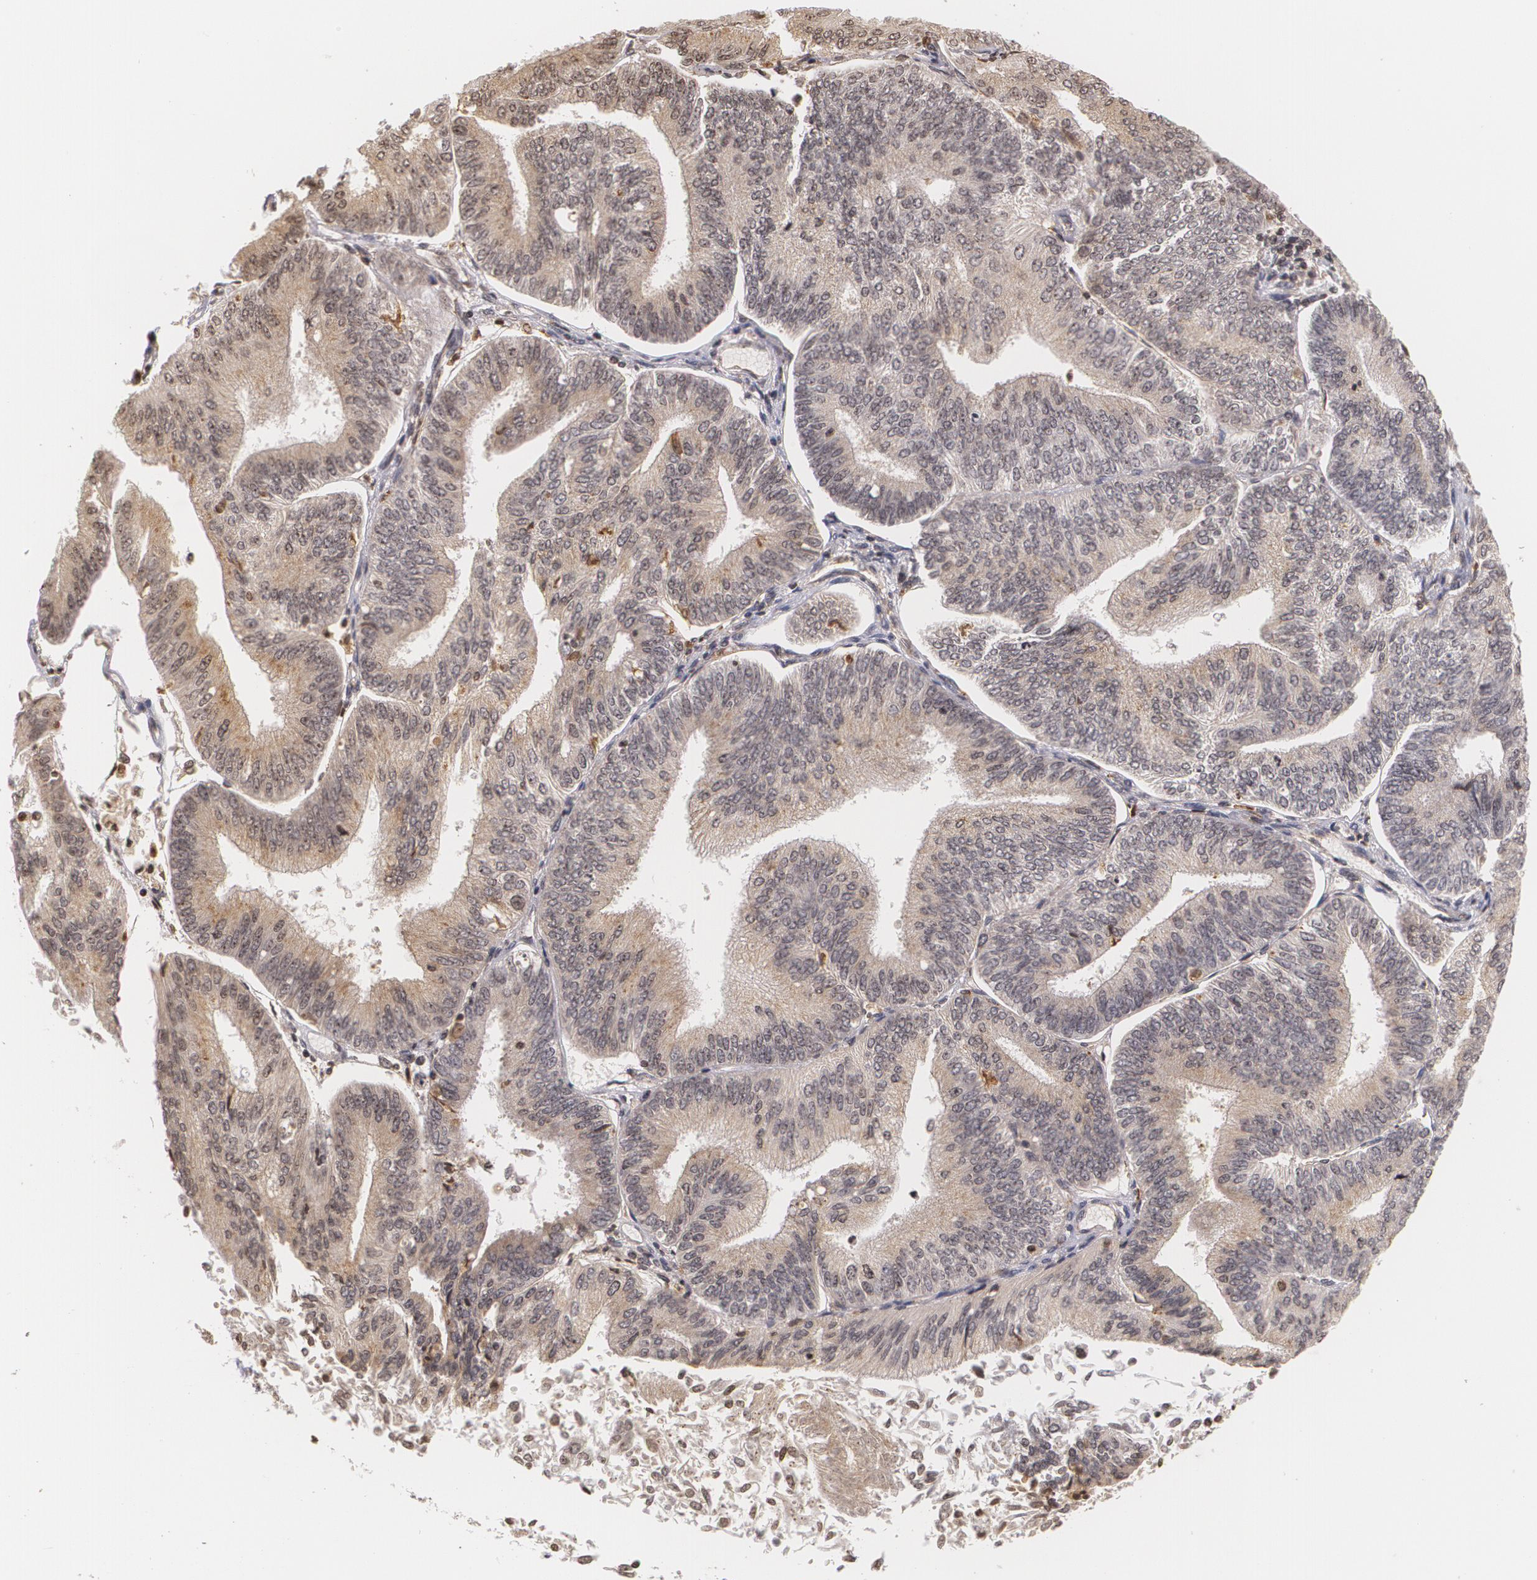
{"staining": {"intensity": "weak", "quantity": ">75%", "location": "cytoplasmic/membranous"}, "tissue": "endometrial cancer", "cell_type": "Tumor cells", "image_type": "cancer", "snomed": [{"axis": "morphology", "description": "Adenocarcinoma, NOS"}, {"axis": "topography", "description": "Endometrium"}], "caption": "A brown stain labels weak cytoplasmic/membranous positivity of a protein in adenocarcinoma (endometrial) tumor cells. Immunohistochemistry stains the protein of interest in brown and the nuclei are stained blue.", "gene": "VAV3", "patient": {"sex": "female", "age": 55}}